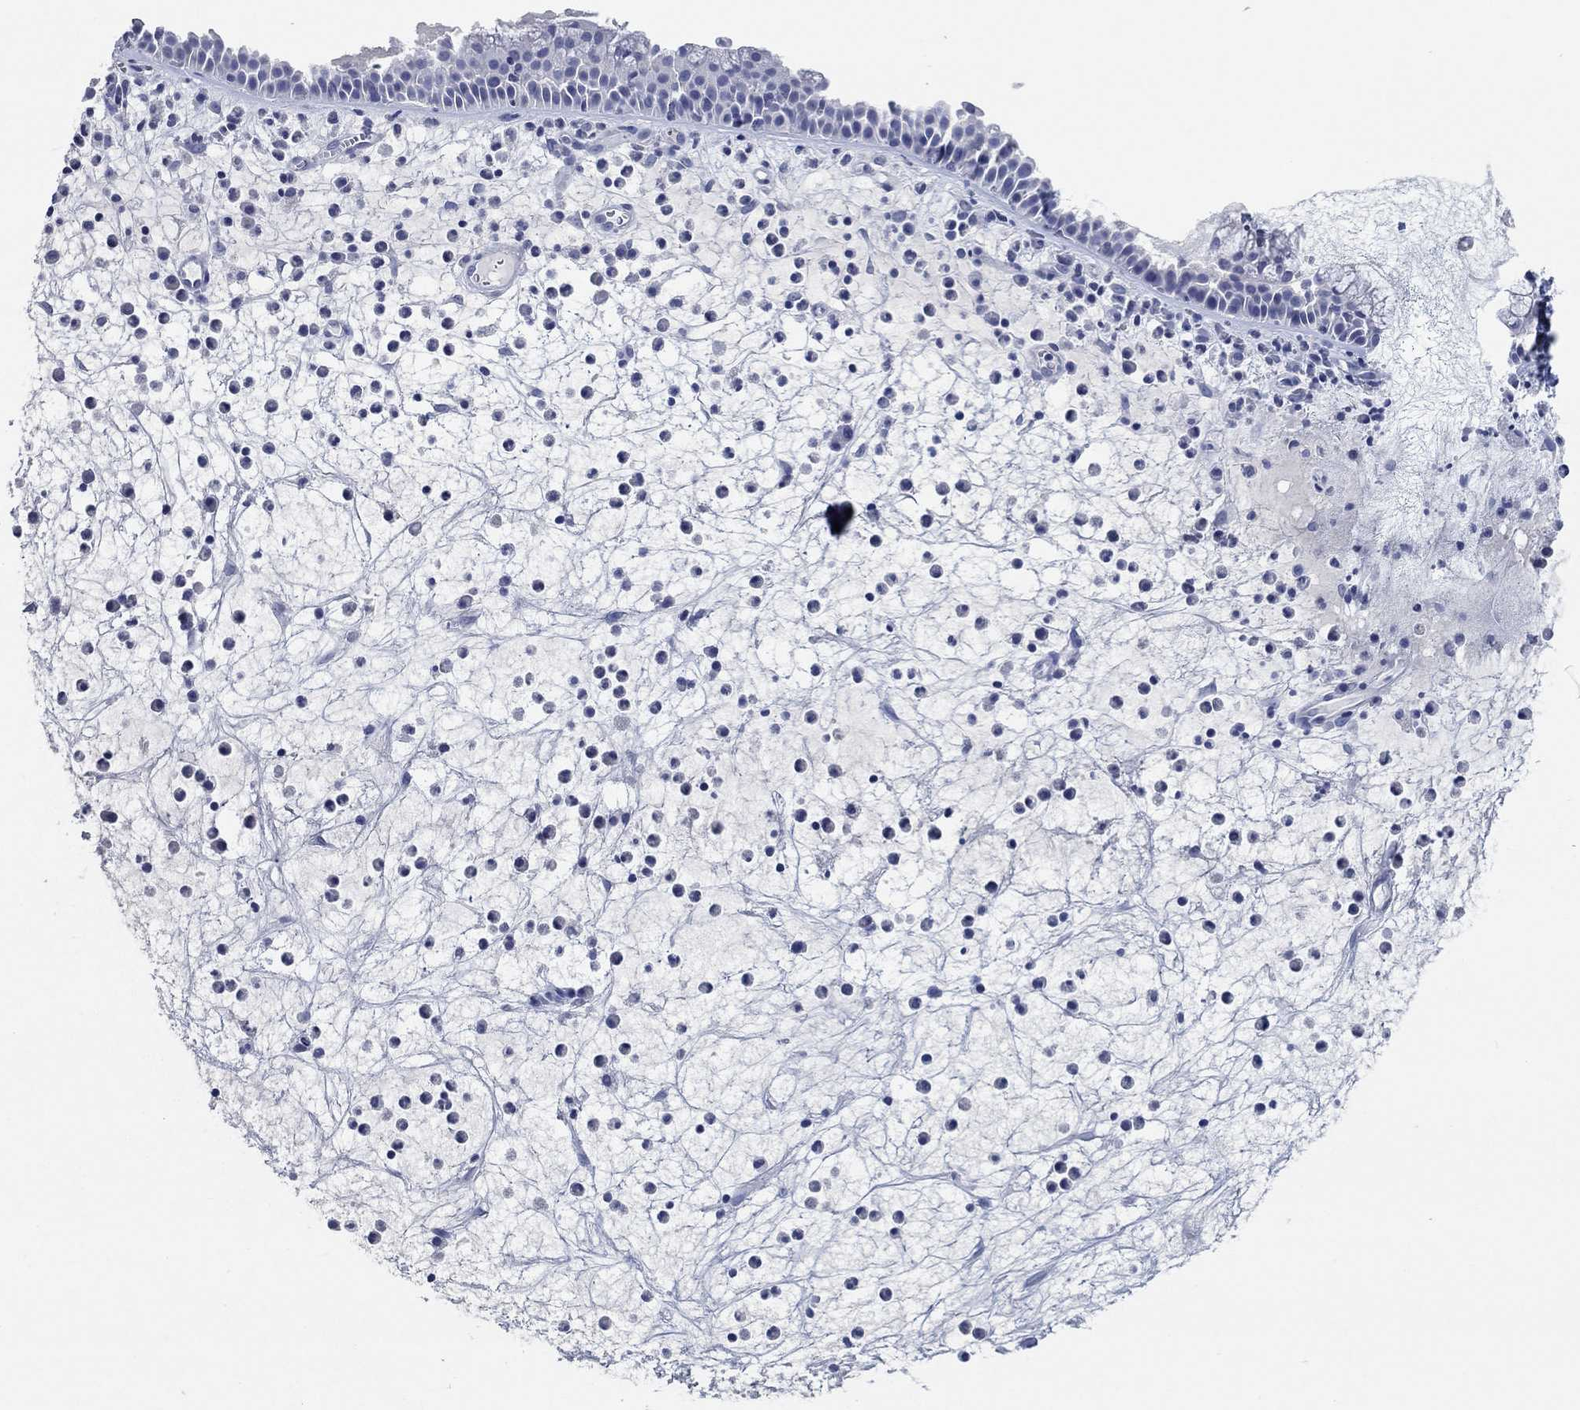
{"staining": {"intensity": "negative", "quantity": "none", "location": "none"}, "tissue": "nasopharynx", "cell_type": "Respiratory epithelial cells", "image_type": "normal", "snomed": [{"axis": "morphology", "description": "Normal tissue, NOS"}, {"axis": "topography", "description": "Nasopharynx"}], "caption": "Protein analysis of benign nasopharynx shows no significant positivity in respiratory epithelial cells. Nuclei are stained in blue.", "gene": "POU5F1", "patient": {"sex": "female", "age": 73}}